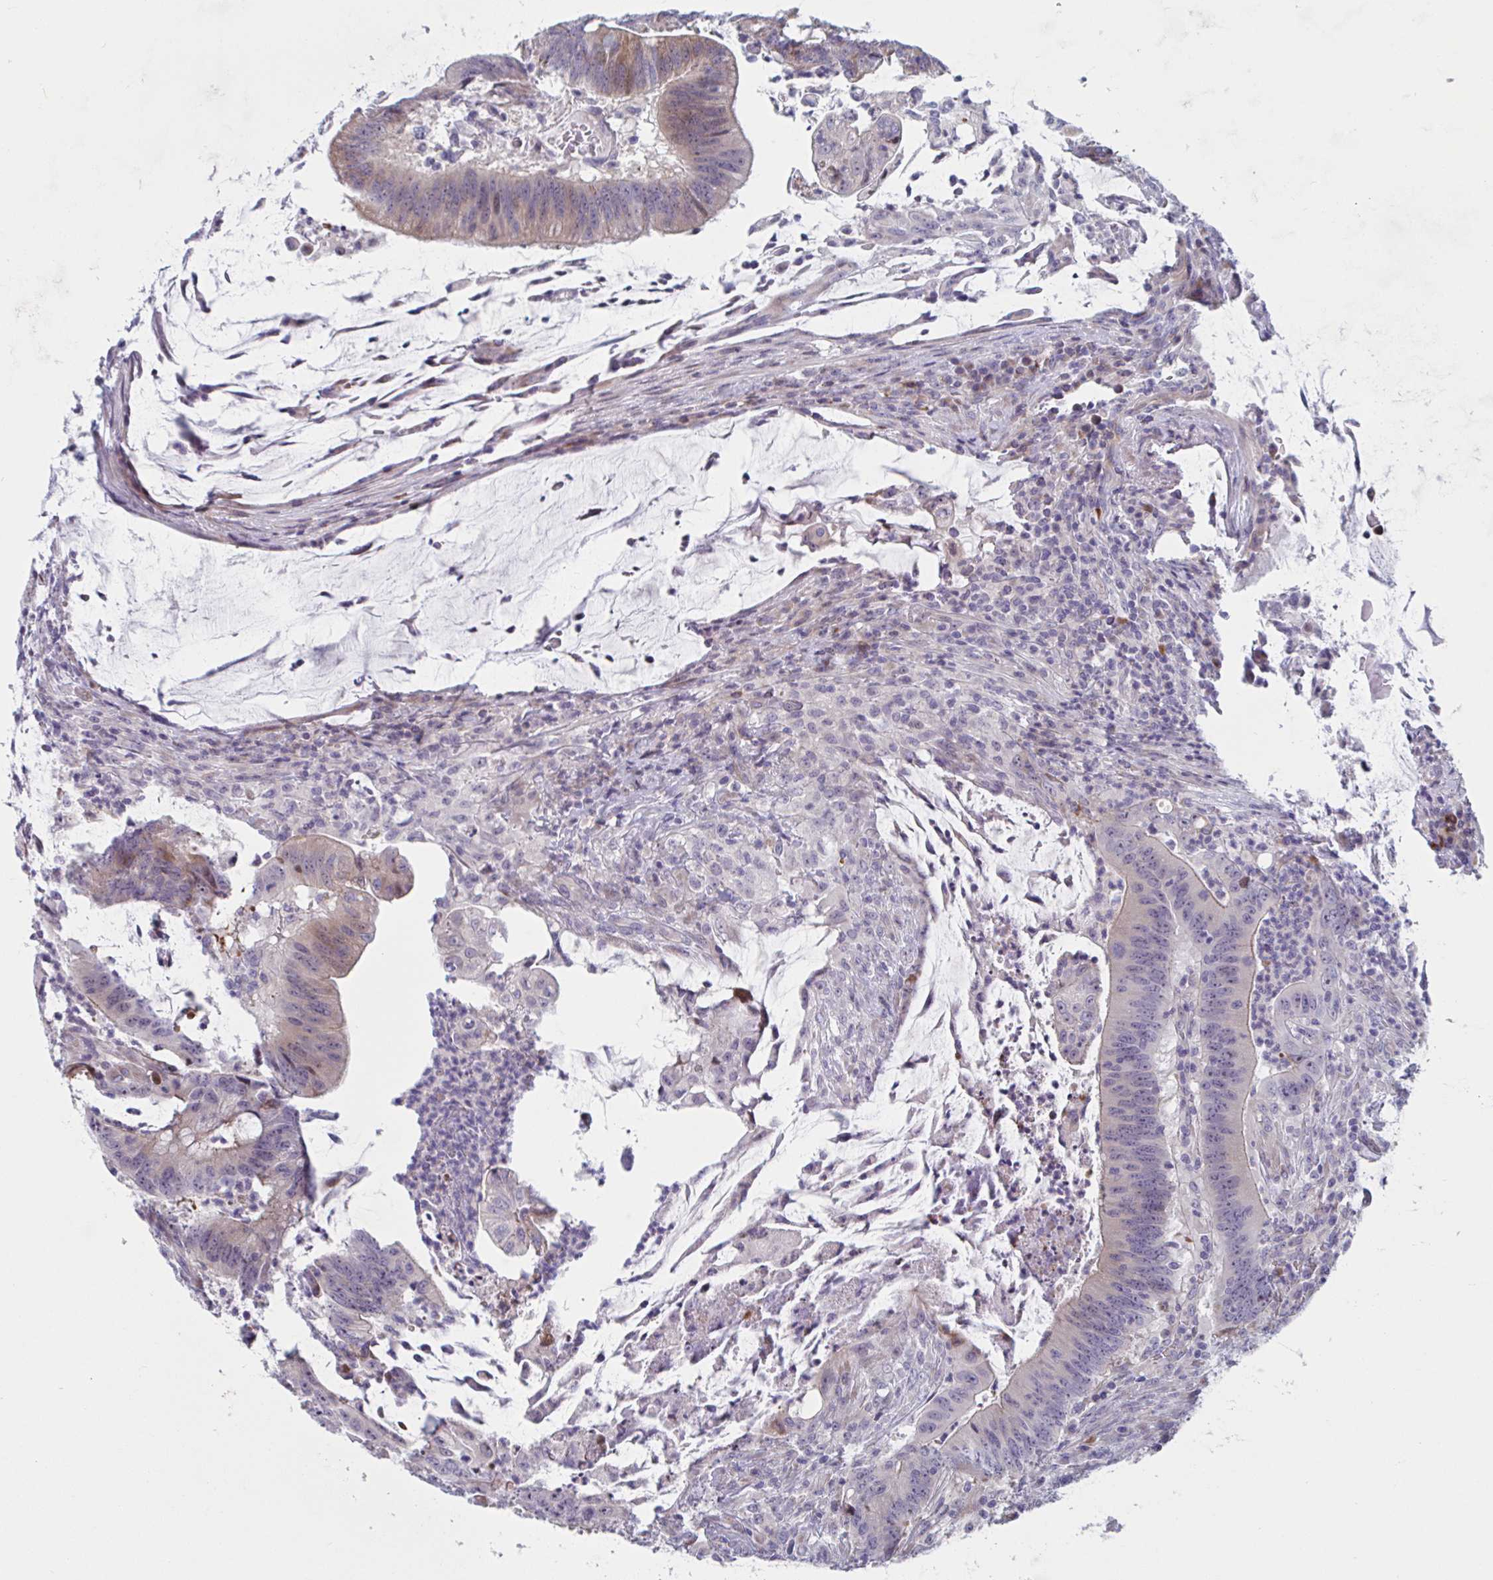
{"staining": {"intensity": "weak", "quantity": "<25%", "location": "cytoplasmic/membranous"}, "tissue": "colorectal cancer", "cell_type": "Tumor cells", "image_type": "cancer", "snomed": [{"axis": "morphology", "description": "Adenocarcinoma, NOS"}, {"axis": "topography", "description": "Colon"}], "caption": "There is no significant expression in tumor cells of colorectal adenocarcinoma.", "gene": "DUXA", "patient": {"sex": "female", "age": 87}}